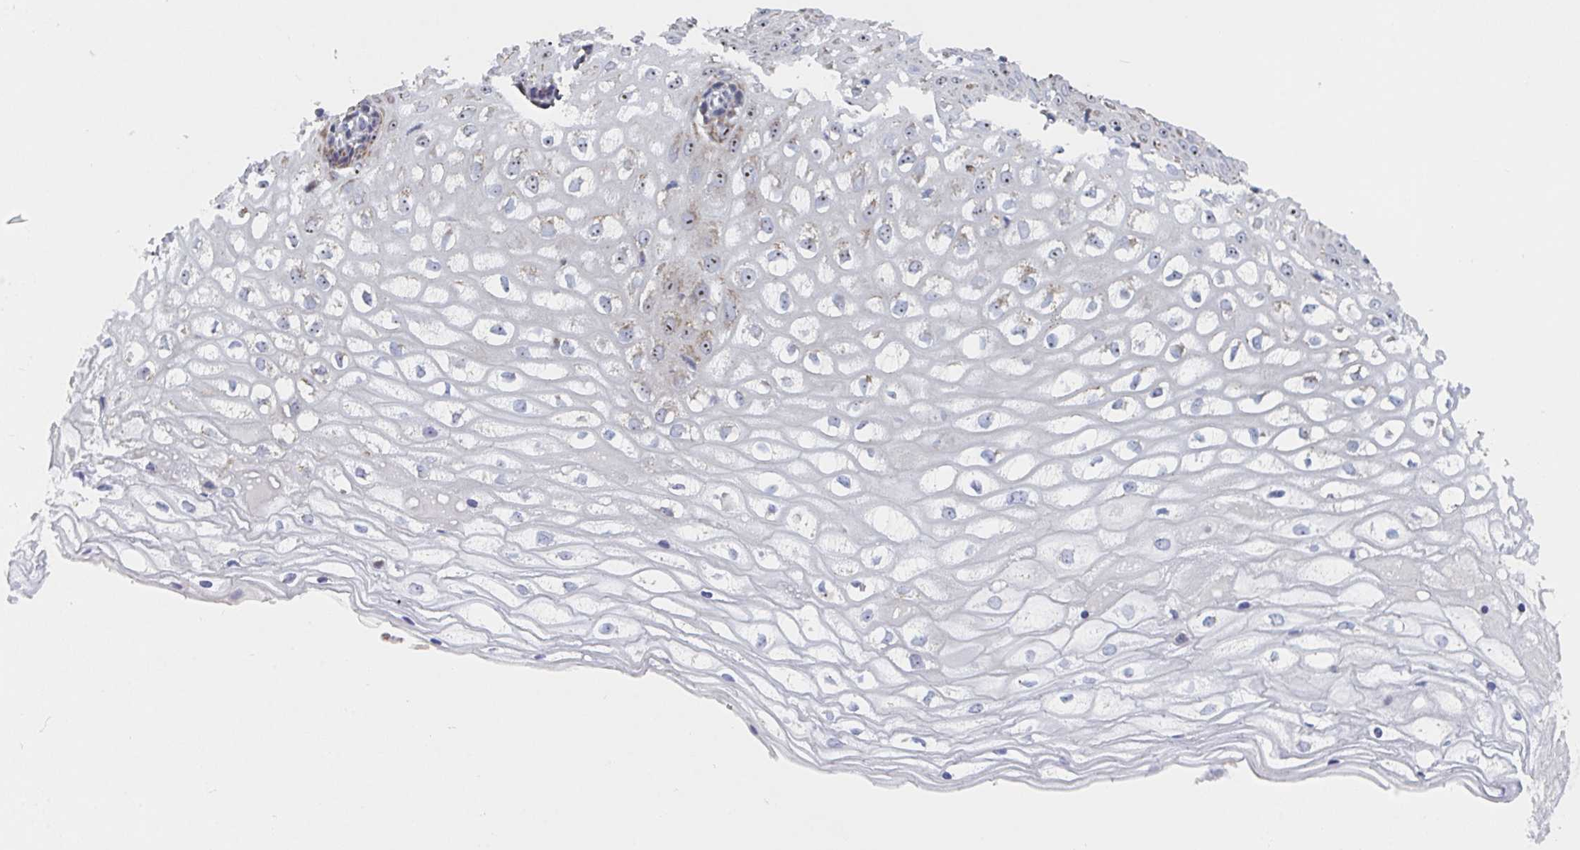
{"staining": {"intensity": "negative", "quantity": "none", "location": "none"}, "tissue": "cervix", "cell_type": "Glandular cells", "image_type": "normal", "snomed": [{"axis": "morphology", "description": "Normal tissue, NOS"}, {"axis": "topography", "description": "Cervix"}], "caption": "DAB immunohistochemical staining of benign cervix shows no significant expression in glandular cells.", "gene": "MRPL53", "patient": {"sex": "female", "age": 36}}